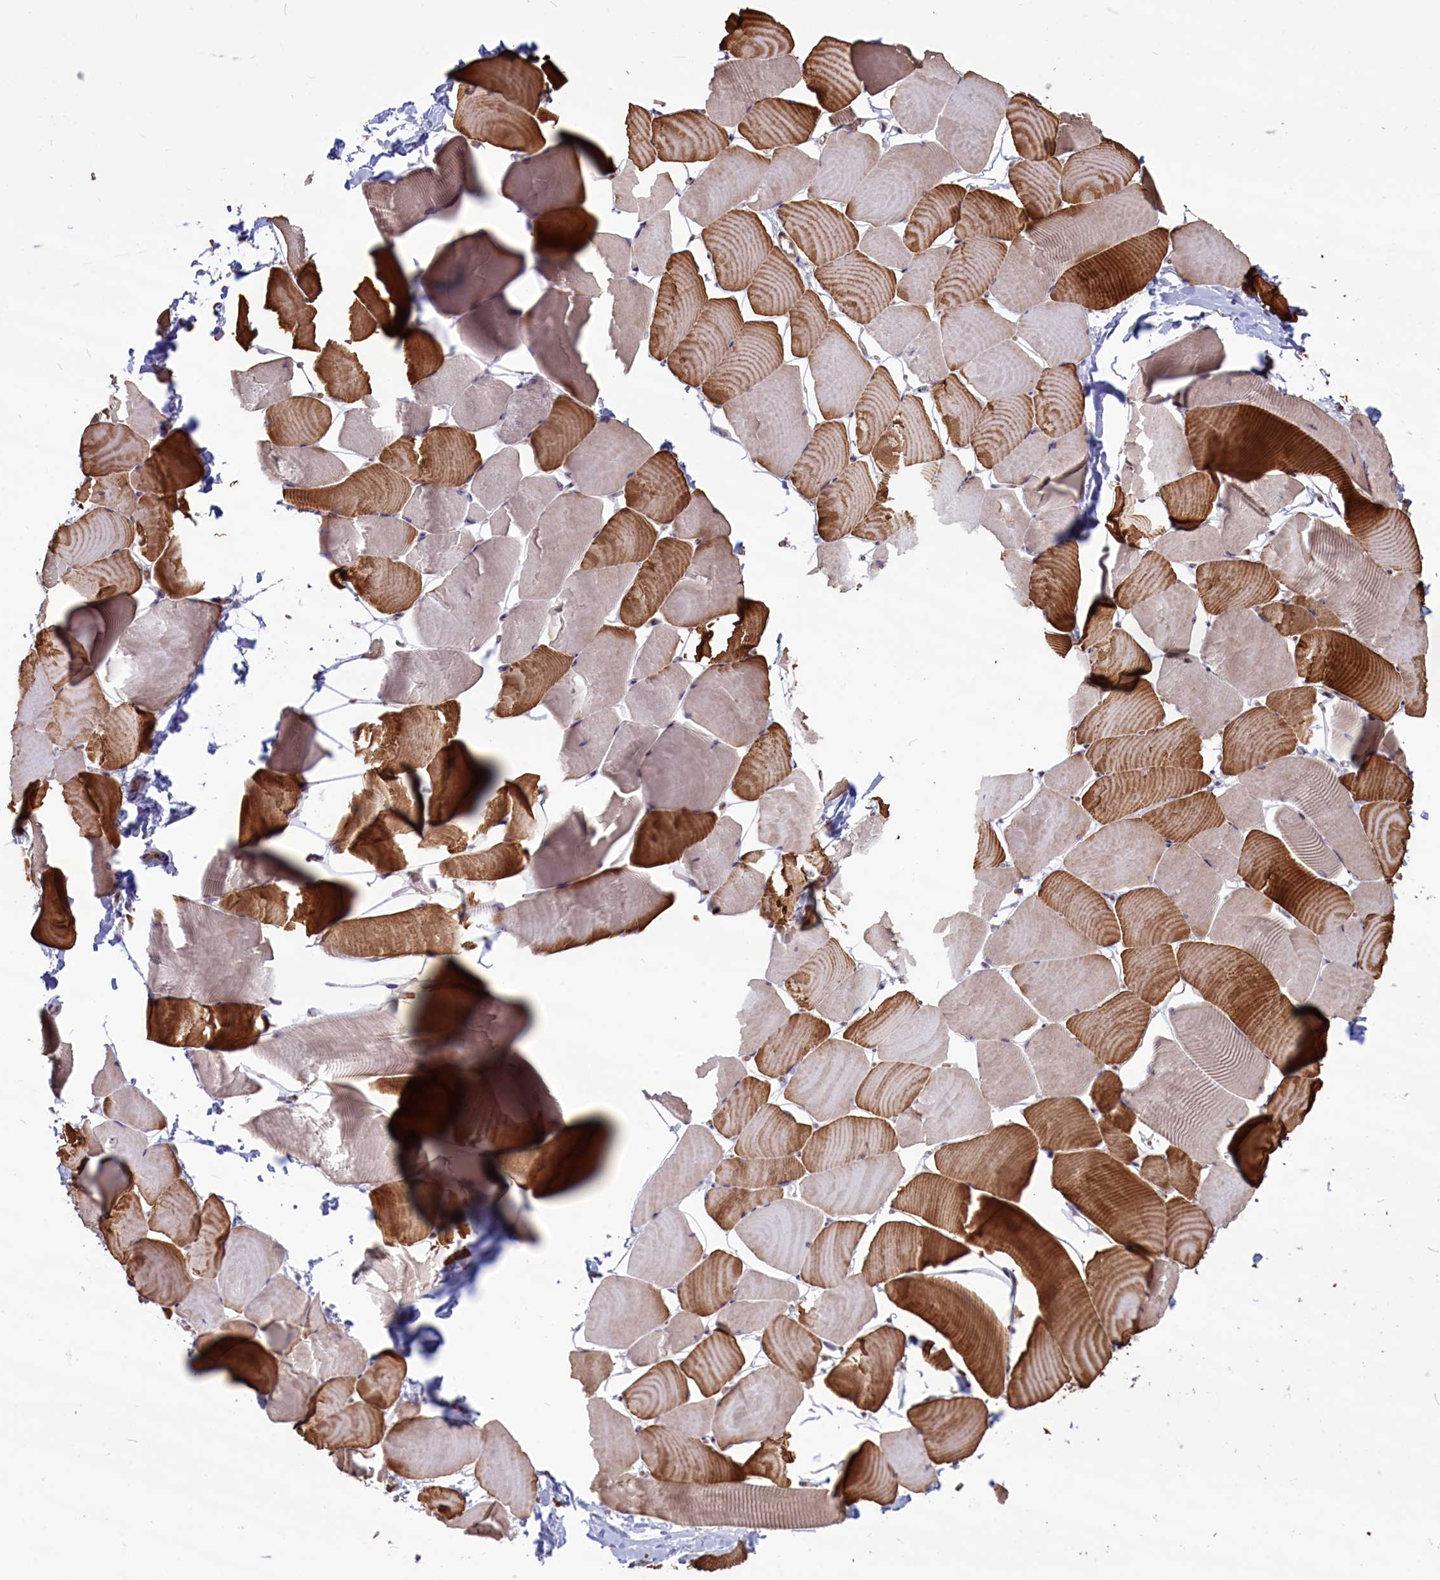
{"staining": {"intensity": "moderate", "quantity": "25%-75%", "location": "cytoplasmic/membranous"}, "tissue": "skeletal muscle", "cell_type": "Myocytes", "image_type": "normal", "snomed": [{"axis": "morphology", "description": "Normal tissue, NOS"}, {"axis": "topography", "description": "Skeletal muscle"}], "caption": "The image shows staining of benign skeletal muscle, revealing moderate cytoplasmic/membranous protein expression (brown color) within myocytes. (DAB IHC with brightfield microscopy, high magnification).", "gene": "SHFL", "patient": {"sex": "male", "age": 25}}